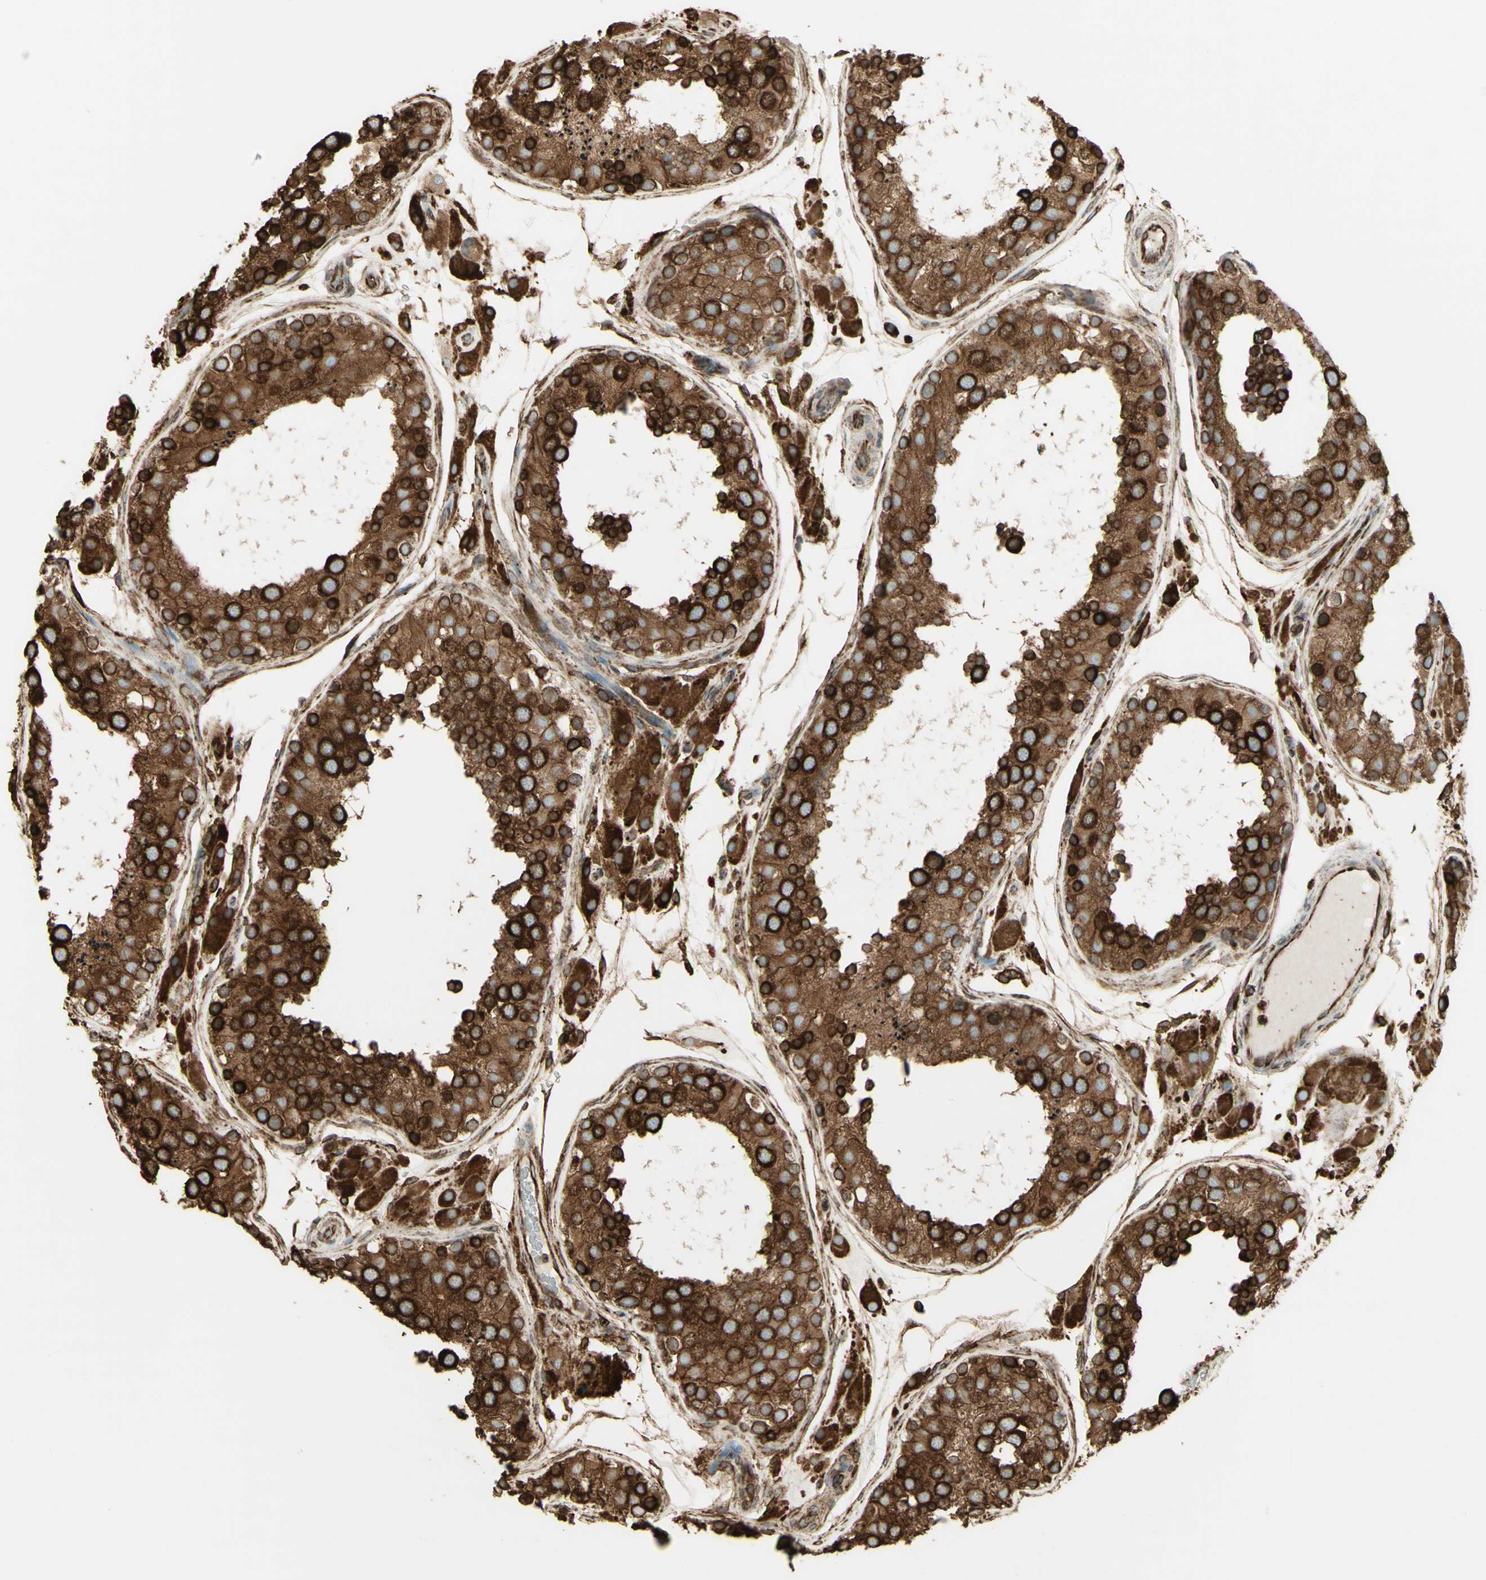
{"staining": {"intensity": "strong", "quantity": "25%-75%", "location": "cytoplasmic/membranous"}, "tissue": "testis", "cell_type": "Cells in seminiferous ducts", "image_type": "normal", "snomed": [{"axis": "morphology", "description": "Normal tissue, NOS"}, {"axis": "topography", "description": "Testis"}], "caption": "A brown stain highlights strong cytoplasmic/membranous positivity of a protein in cells in seminiferous ducts of benign testis.", "gene": "CANX", "patient": {"sex": "male", "age": 26}}